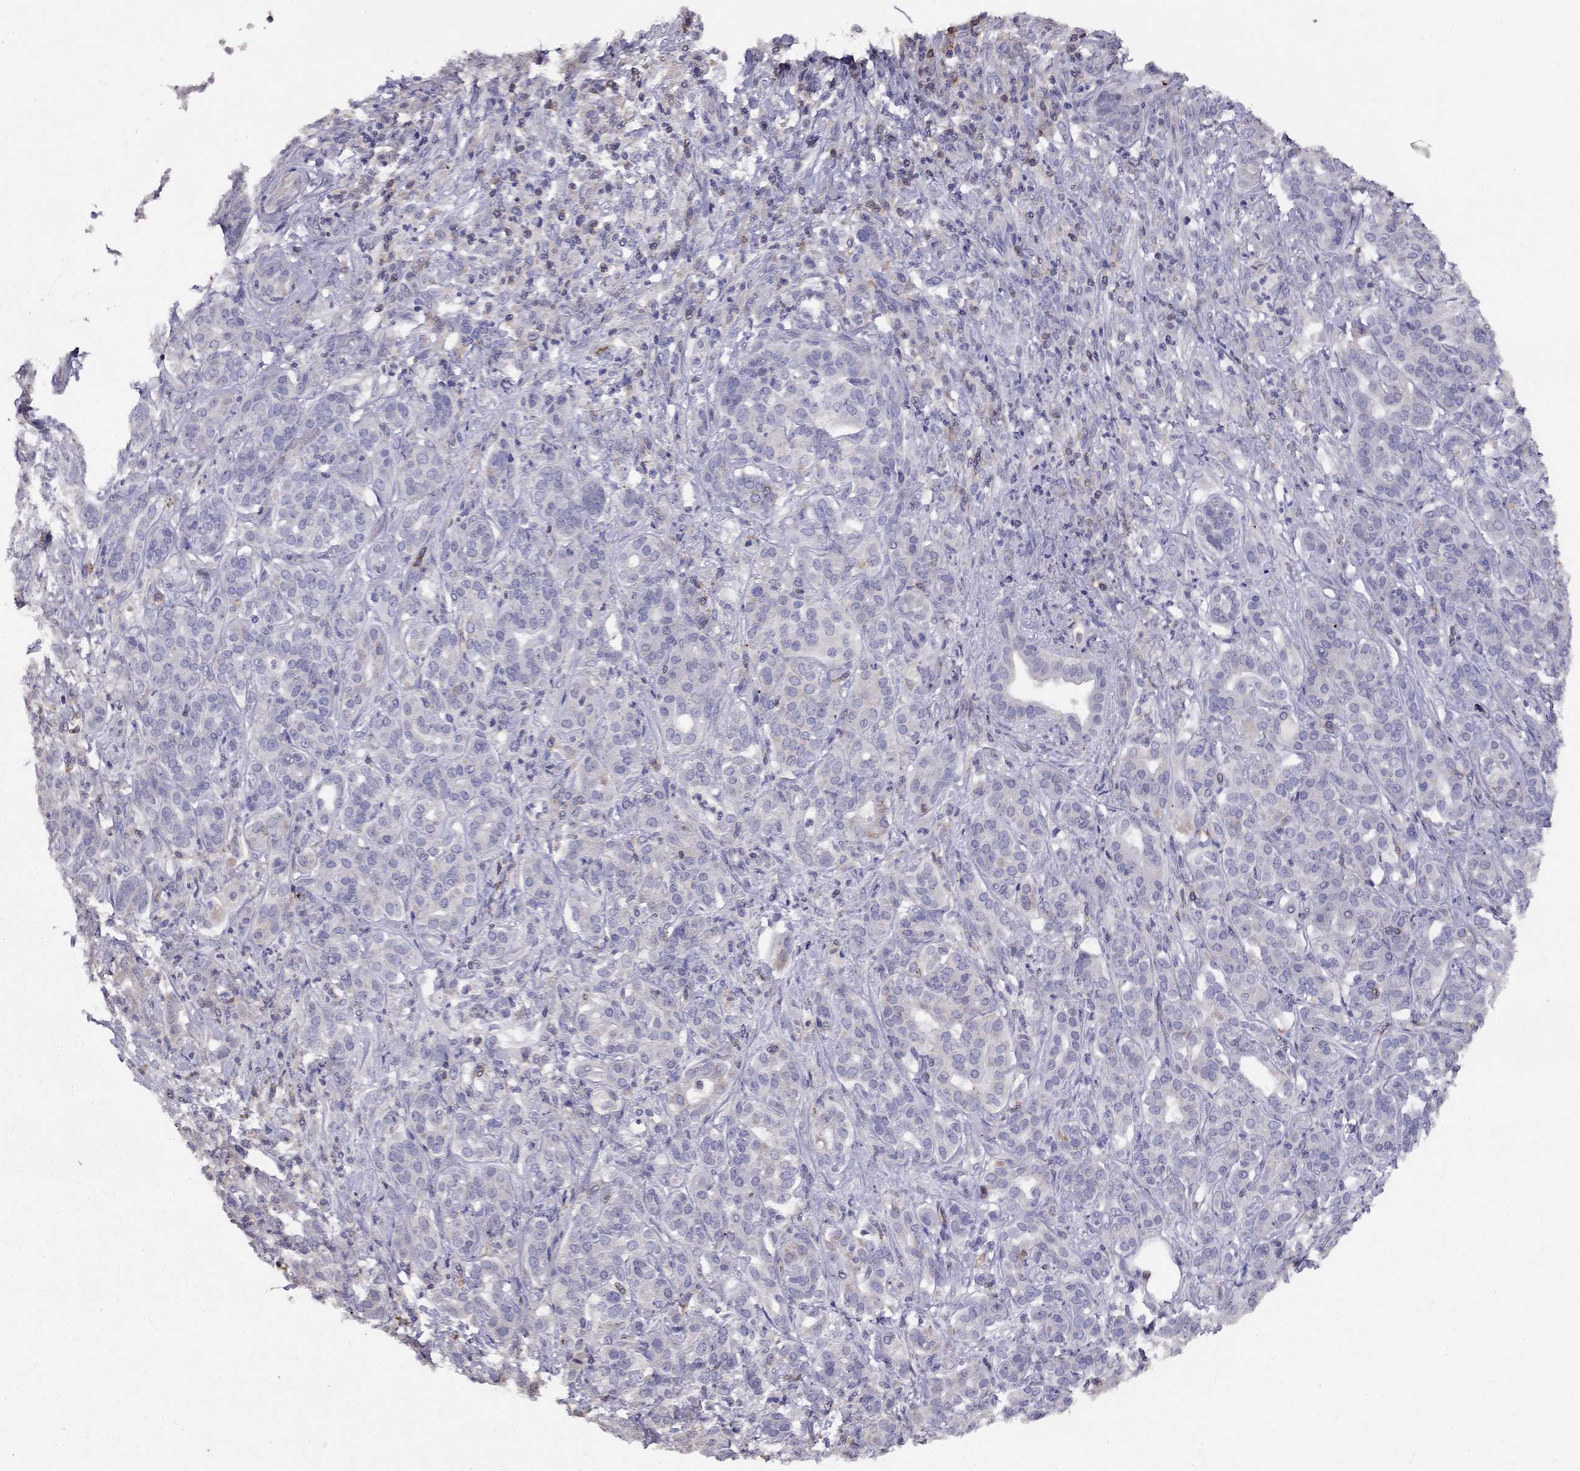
{"staining": {"intensity": "negative", "quantity": "none", "location": "none"}, "tissue": "pancreatic cancer", "cell_type": "Tumor cells", "image_type": "cancer", "snomed": [{"axis": "morphology", "description": "Normal tissue, NOS"}, {"axis": "morphology", "description": "Inflammation, NOS"}, {"axis": "morphology", "description": "Adenocarcinoma, NOS"}, {"axis": "topography", "description": "Pancreas"}], "caption": "This is a micrograph of immunohistochemistry (IHC) staining of pancreatic cancer (adenocarcinoma), which shows no positivity in tumor cells.", "gene": "CITED1", "patient": {"sex": "male", "age": 57}}